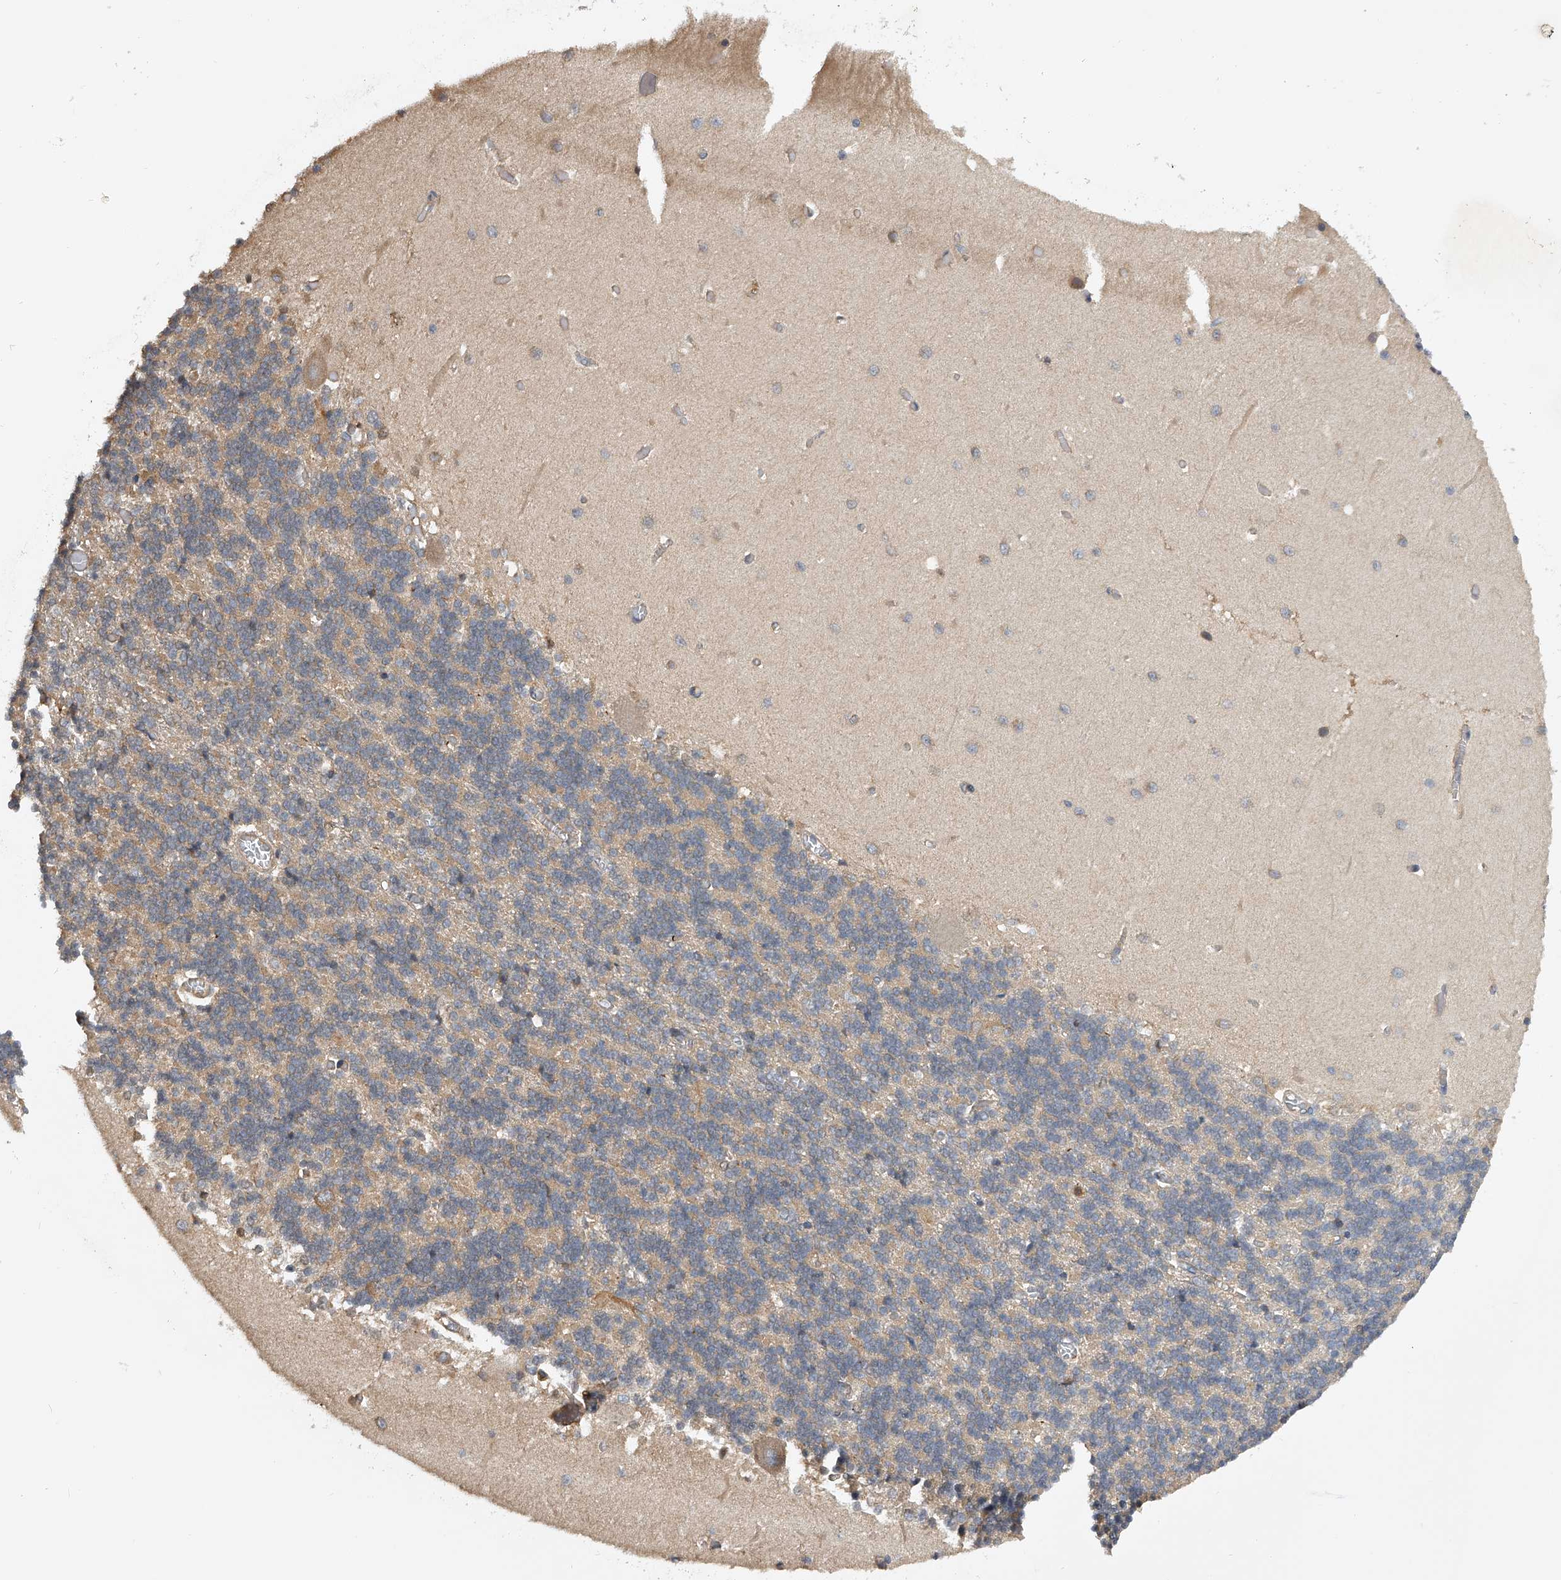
{"staining": {"intensity": "negative", "quantity": "none", "location": "none"}, "tissue": "cerebellum", "cell_type": "Cells in granular layer", "image_type": "normal", "snomed": [{"axis": "morphology", "description": "Normal tissue, NOS"}, {"axis": "topography", "description": "Cerebellum"}], "caption": "Cerebellum was stained to show a protein in brown. There is no significant positivity in cells in granular layer. (DAB (3,3'-diaminobenzidine) immunohistochemistry (IHC) with hematoxylin counter stain).", "gene": "PTPRA", "patient": {"sex": "male", "age": 37}}